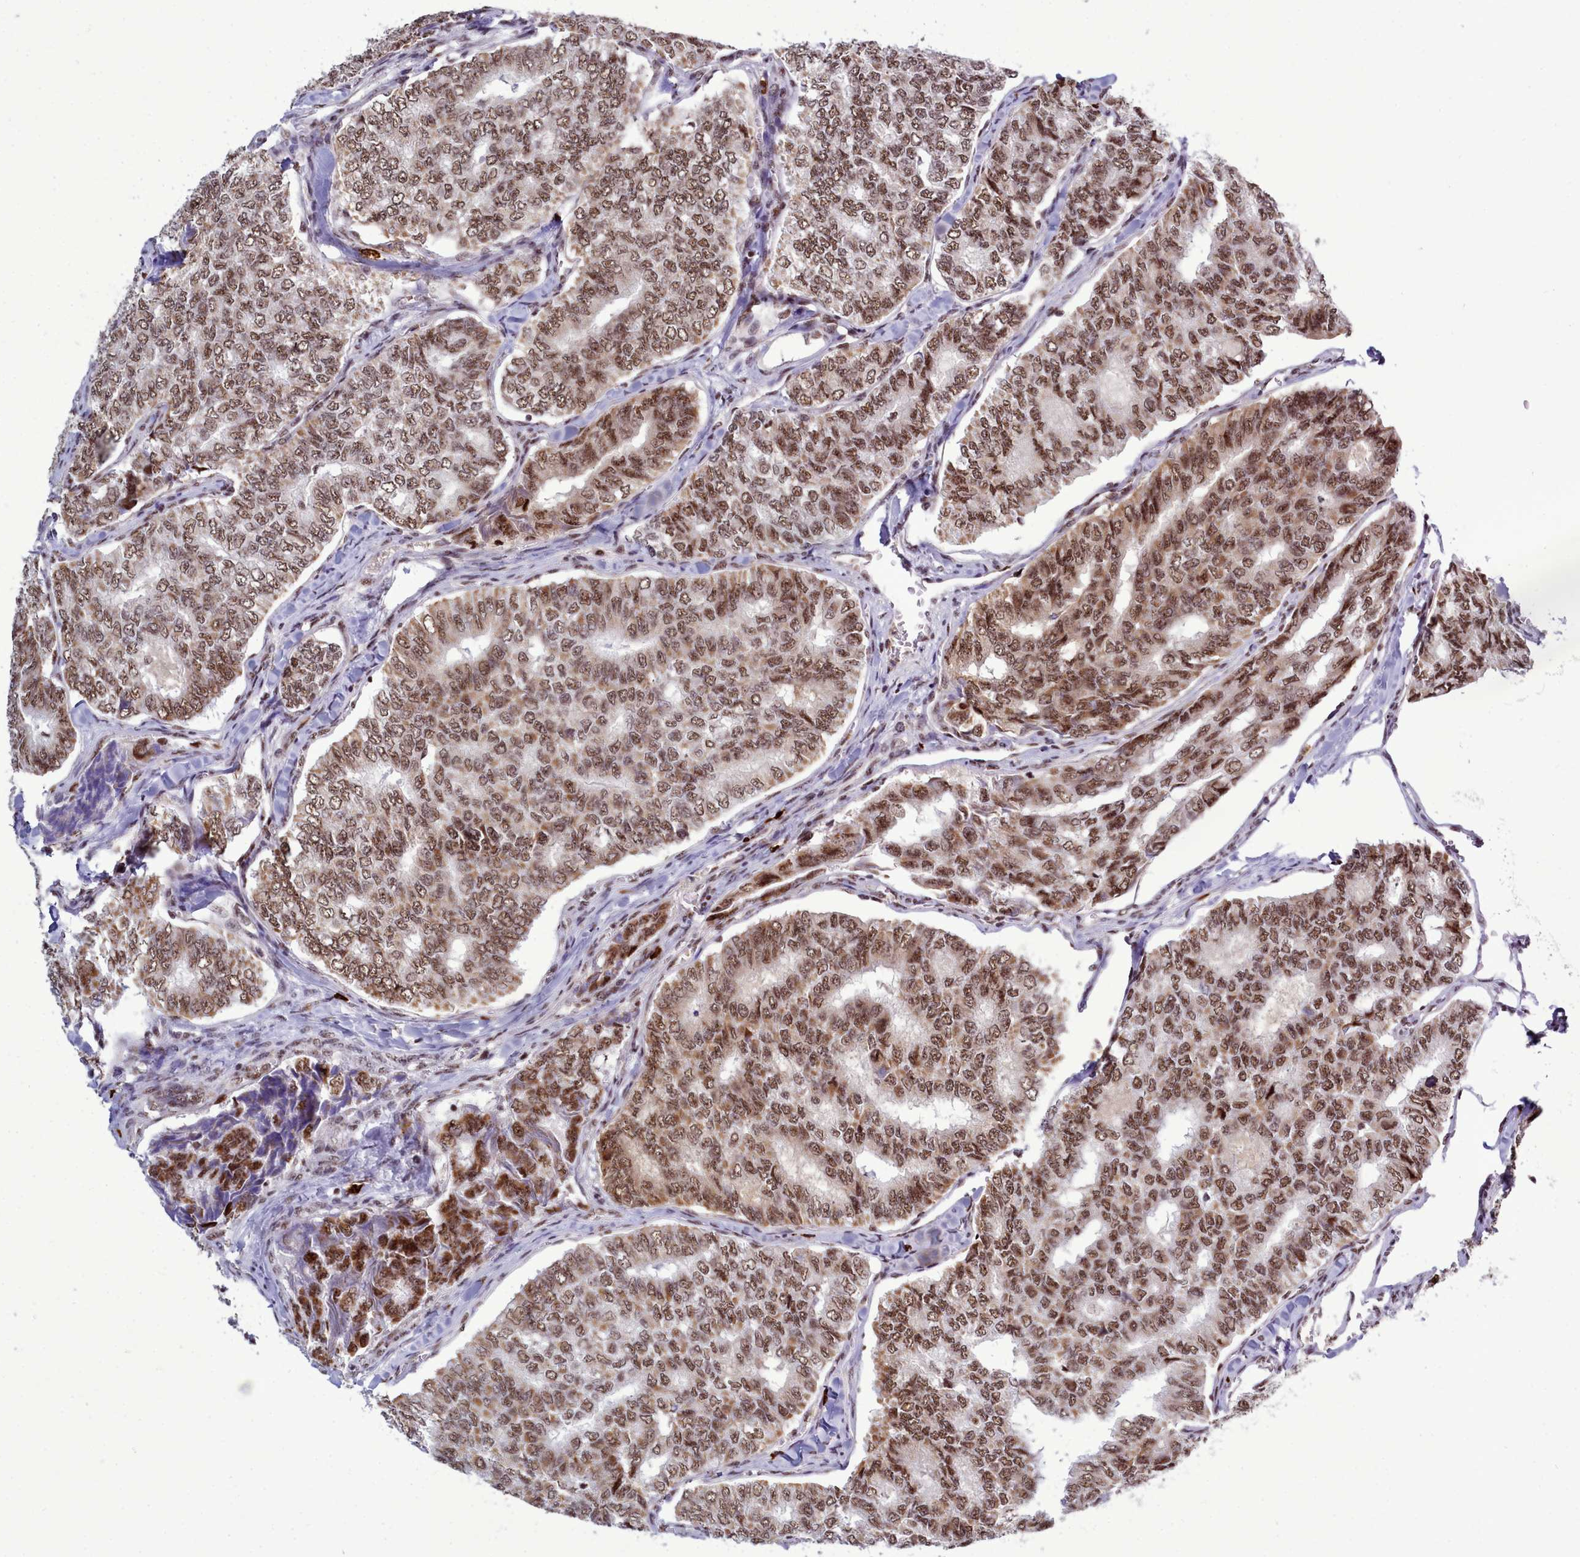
{"staining": {"intensity": "moderate", "quantity": ">75%", "location": "cytoplasmic/membranous,nuclear"}, "tissue": "thyroid cancer", "cell_type": "Tumor cells", "image_type": "cancer", "snomed": [{"axis": "morphology", "description": "Papillary adenocarcinoma, NOS"}, {"axis": "topography", "description": "Thyroid gland"}], "caption": "Tumor cells exhibit medium levels of moderate cytoplasmic/membranous and nuclear positivity in about >75% of cells in thyroid cancer.", "gene": "POM121L2", "patient": {"sex": "female", "age": 35}}